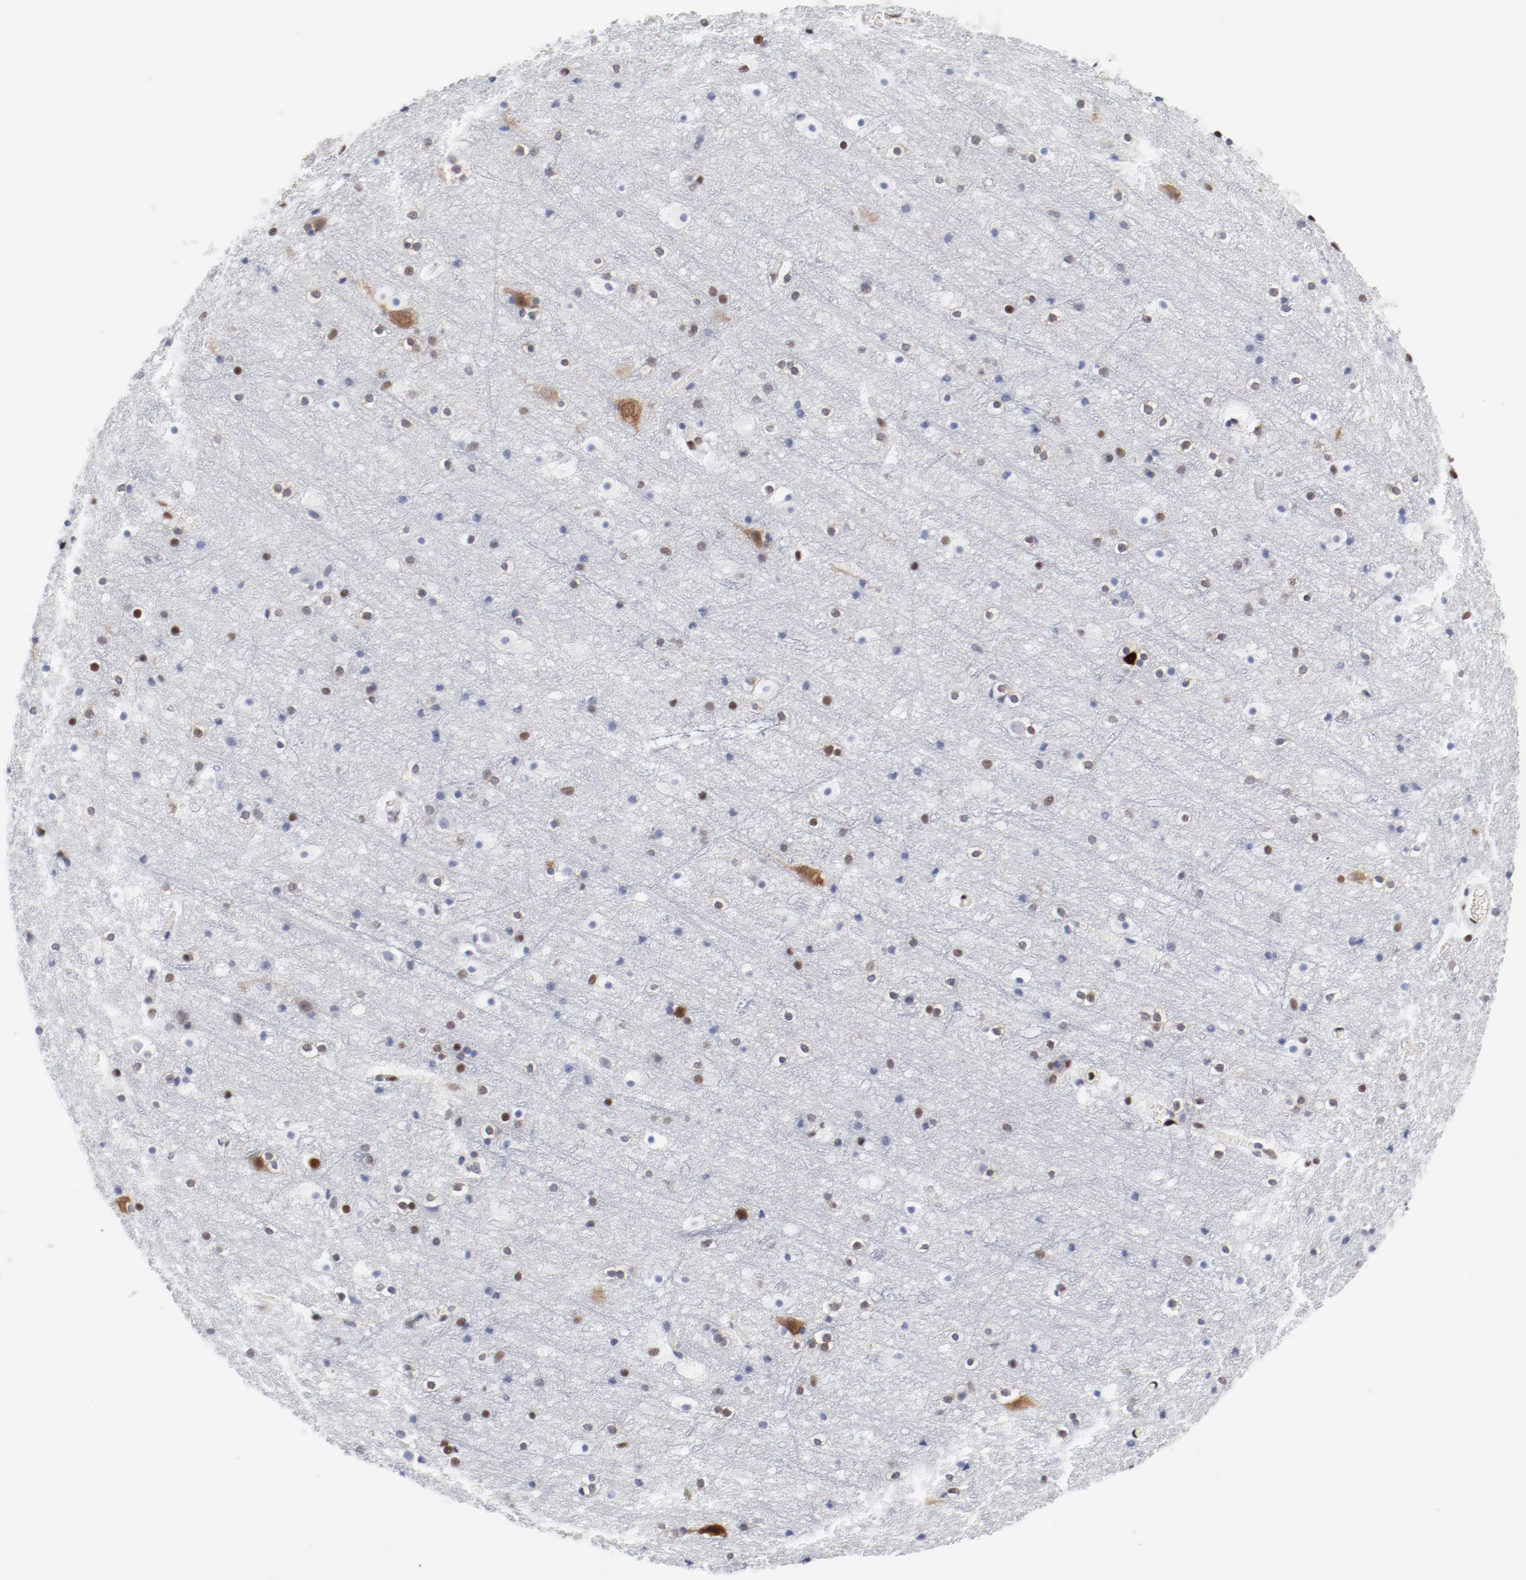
{"staining": {"intensity": "moderate", "quantity": "25%-75%", "location": "nuclear"}, "tissue": "cerebral cortex", "cell_type": "Endothelial cells", "image_type": "normal", "snomed": [{"axis": "morphology", "description": "Normal tissue, NOS"}, {"axis": "topography", "description": "Cerebral cortex"}], "caption": "Cerebral cortex stained for a protein (brown) displays moderate nuclear positive staining in approximately 25%-75% of endothelial cells.", "gene": "ATF2", "patient": {"sex": "male", "age": 45}}